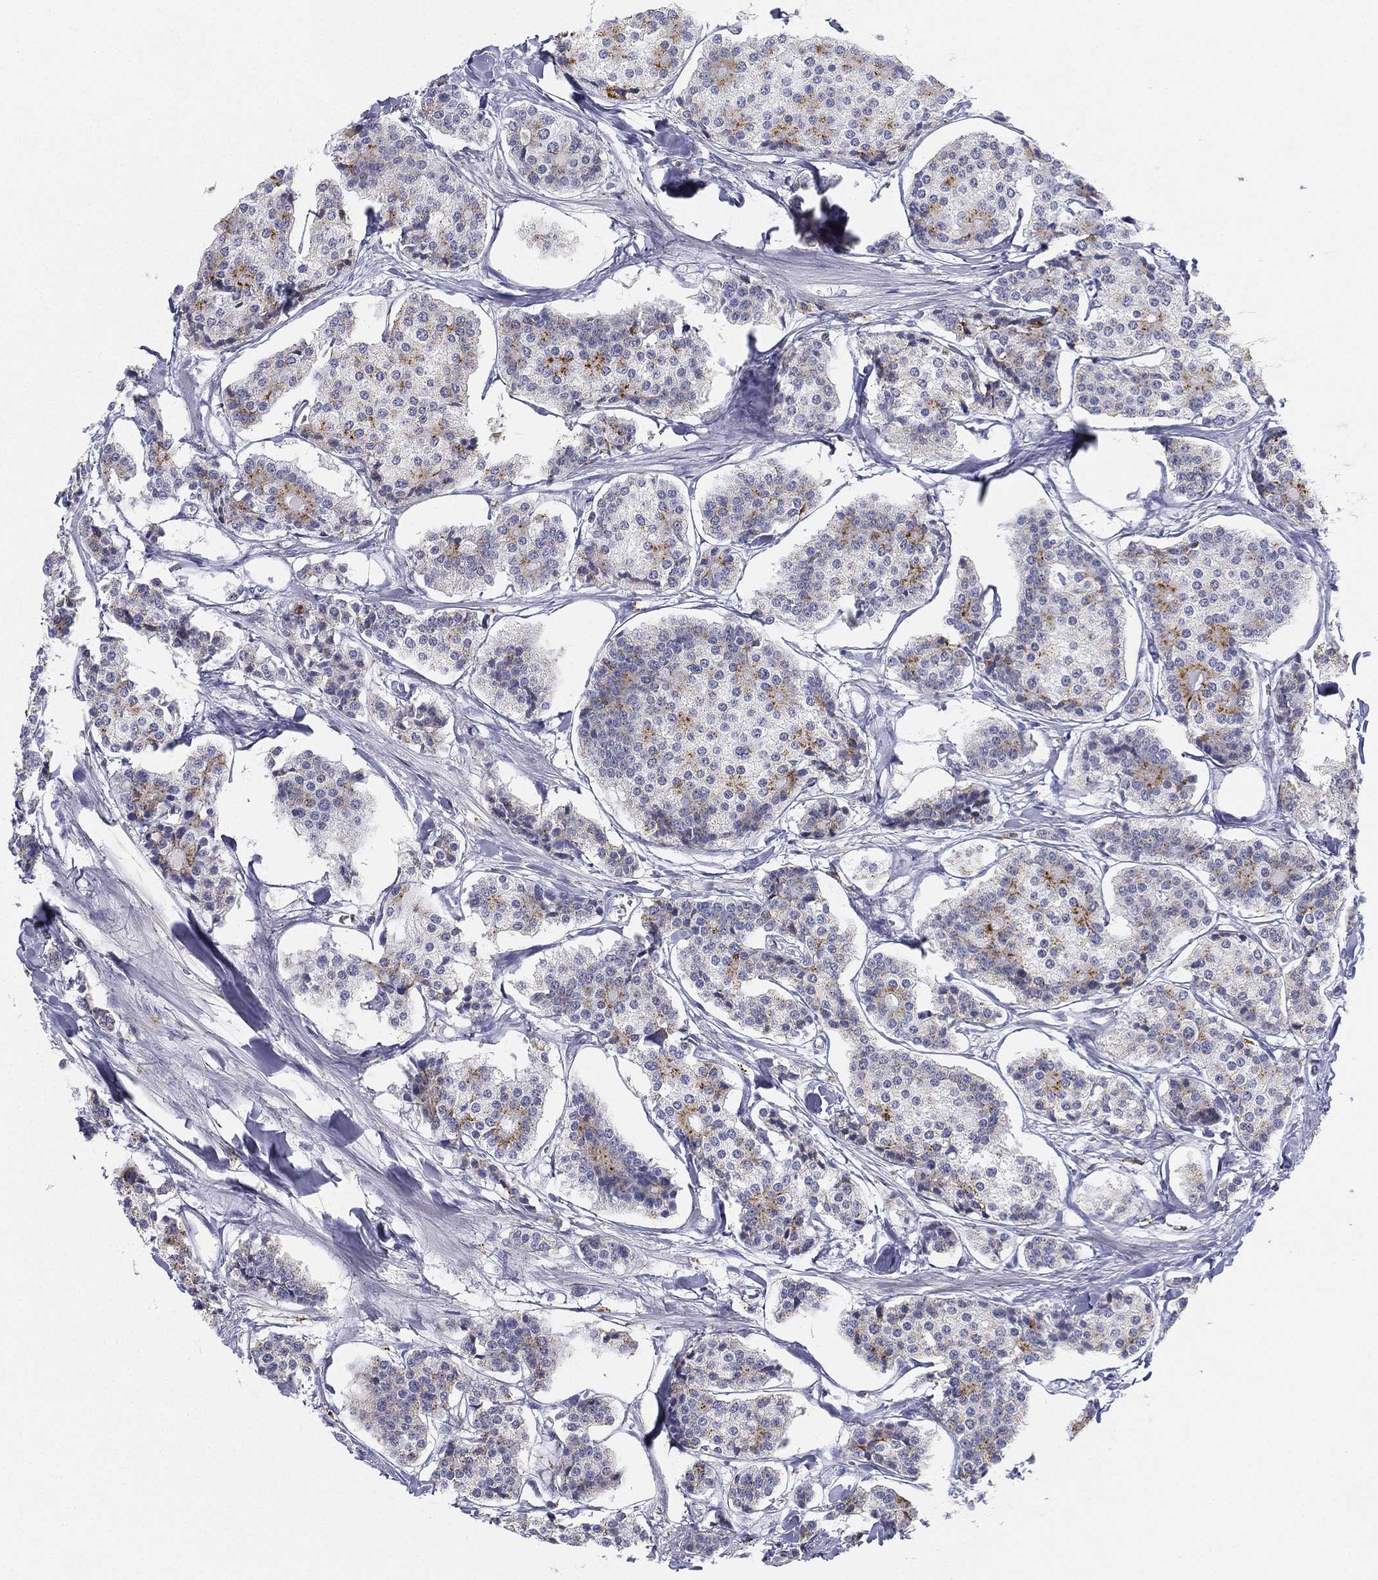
{"staining": {"intensity": "moderate", "quantity": "<25%", "location": "cytoplasmic/membranous"}, "tissue": "carcinoid", "cell_type": "Tumor cells", "image_type": "cancer", "snomed": [{"axis": "morphology", "description": "Carcinoid, malignant, NOS"}, {"axis": "topography", "description": "Small intestine"}], "caption": "Malignant carcinoid stained for a protein demonstrates moderate cytoplasmic/membranous positivity in tumor cells.", "gene": "NPC2", "patient": {"sex": "female", "age": 65}}